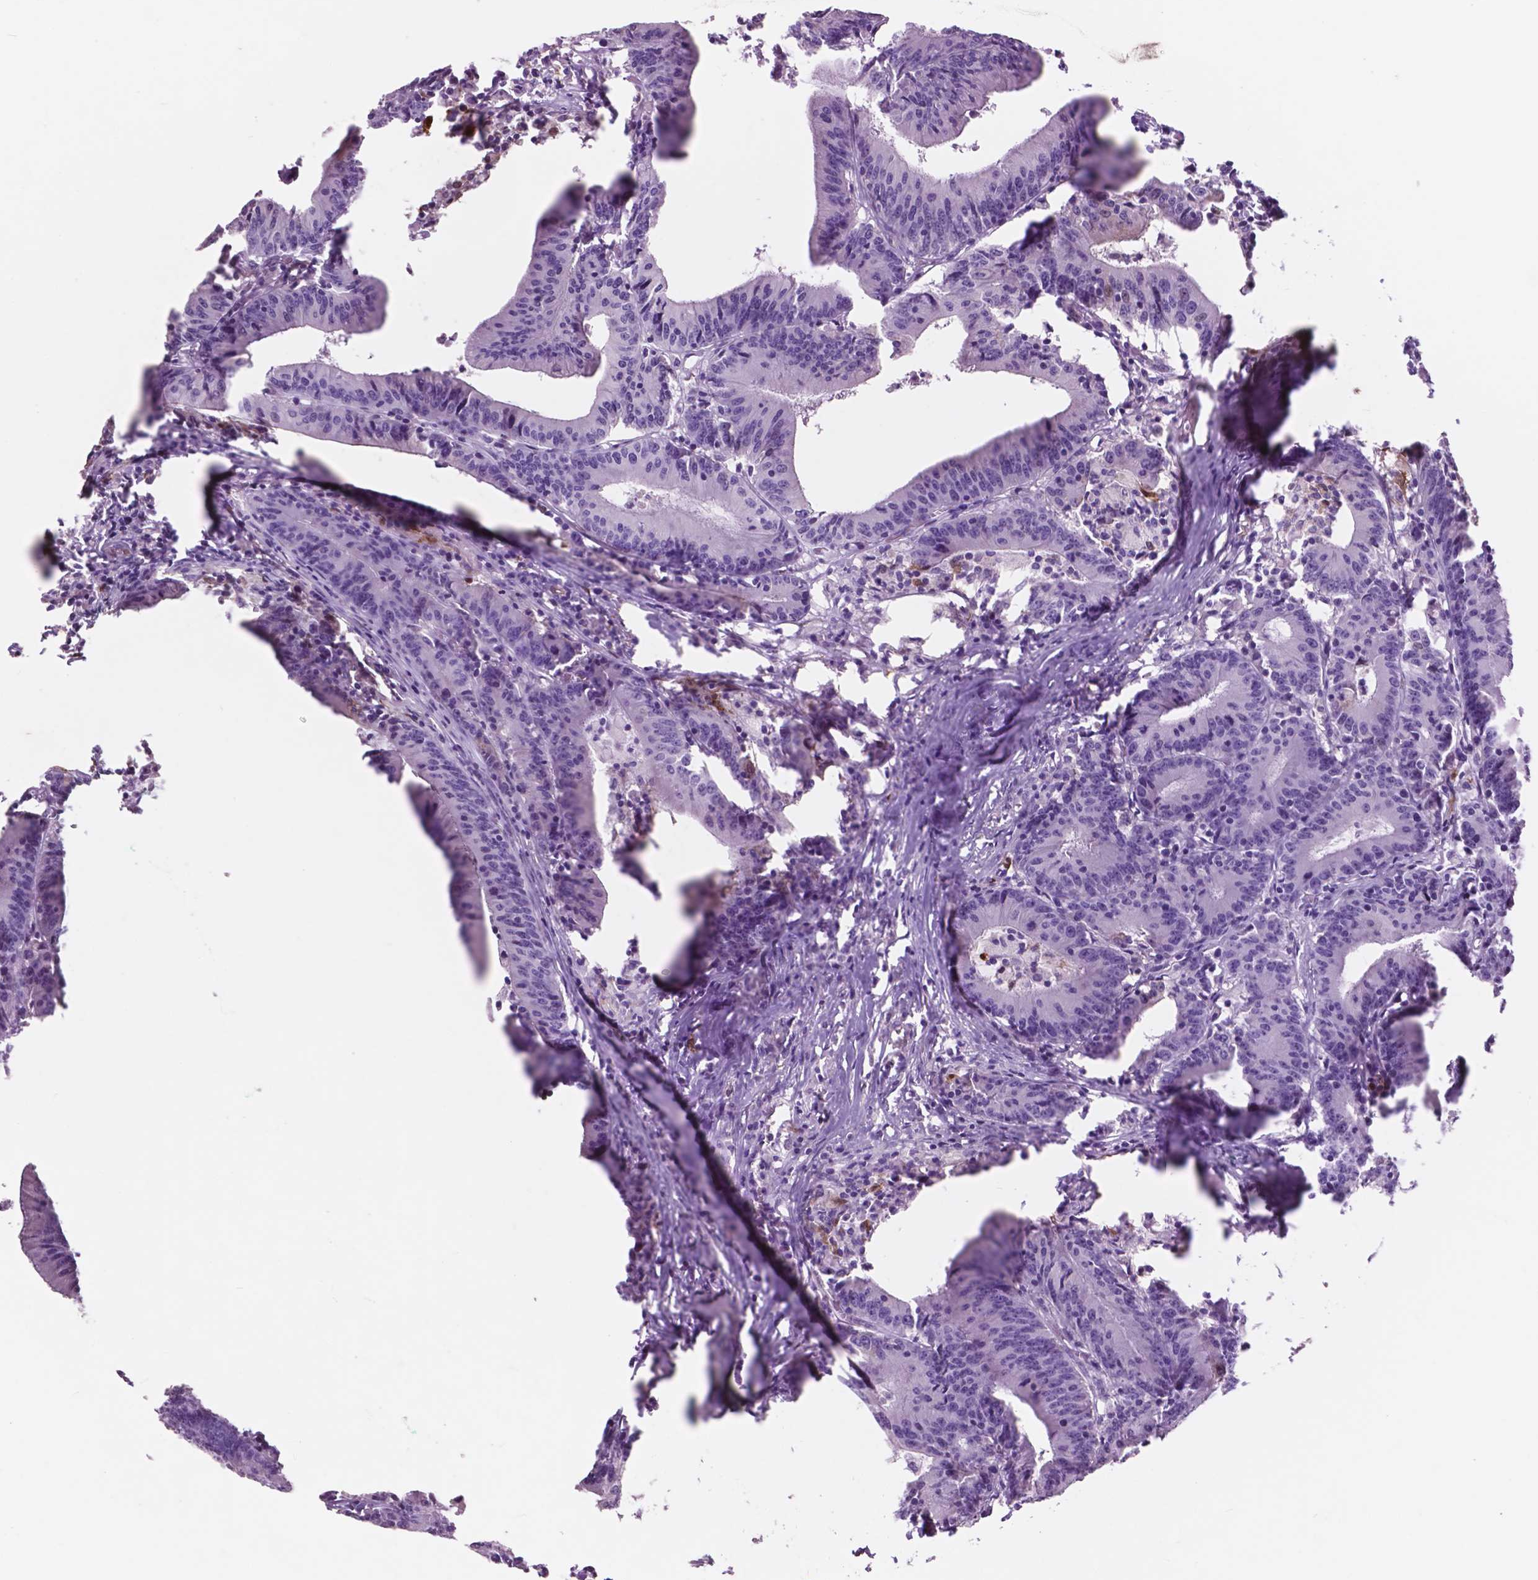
{"staining": {"intensity": "negative", "quantity": "none", "location": "none"}, "tissue": "colorectal cancer", "cell_type": "Tumor cells", "image_type": "cancer", "snomed": [{"axis": "morphology", "description": "Adenocarcinoma, NOS"}, {"axis": "topography", "description": "Colon"}], "caption": "A photomicrograph of human colorectal cancer is negative for staining in tumor cells.", "gene": "IDO1", "patient": {"sex": "female", "age": 78}}